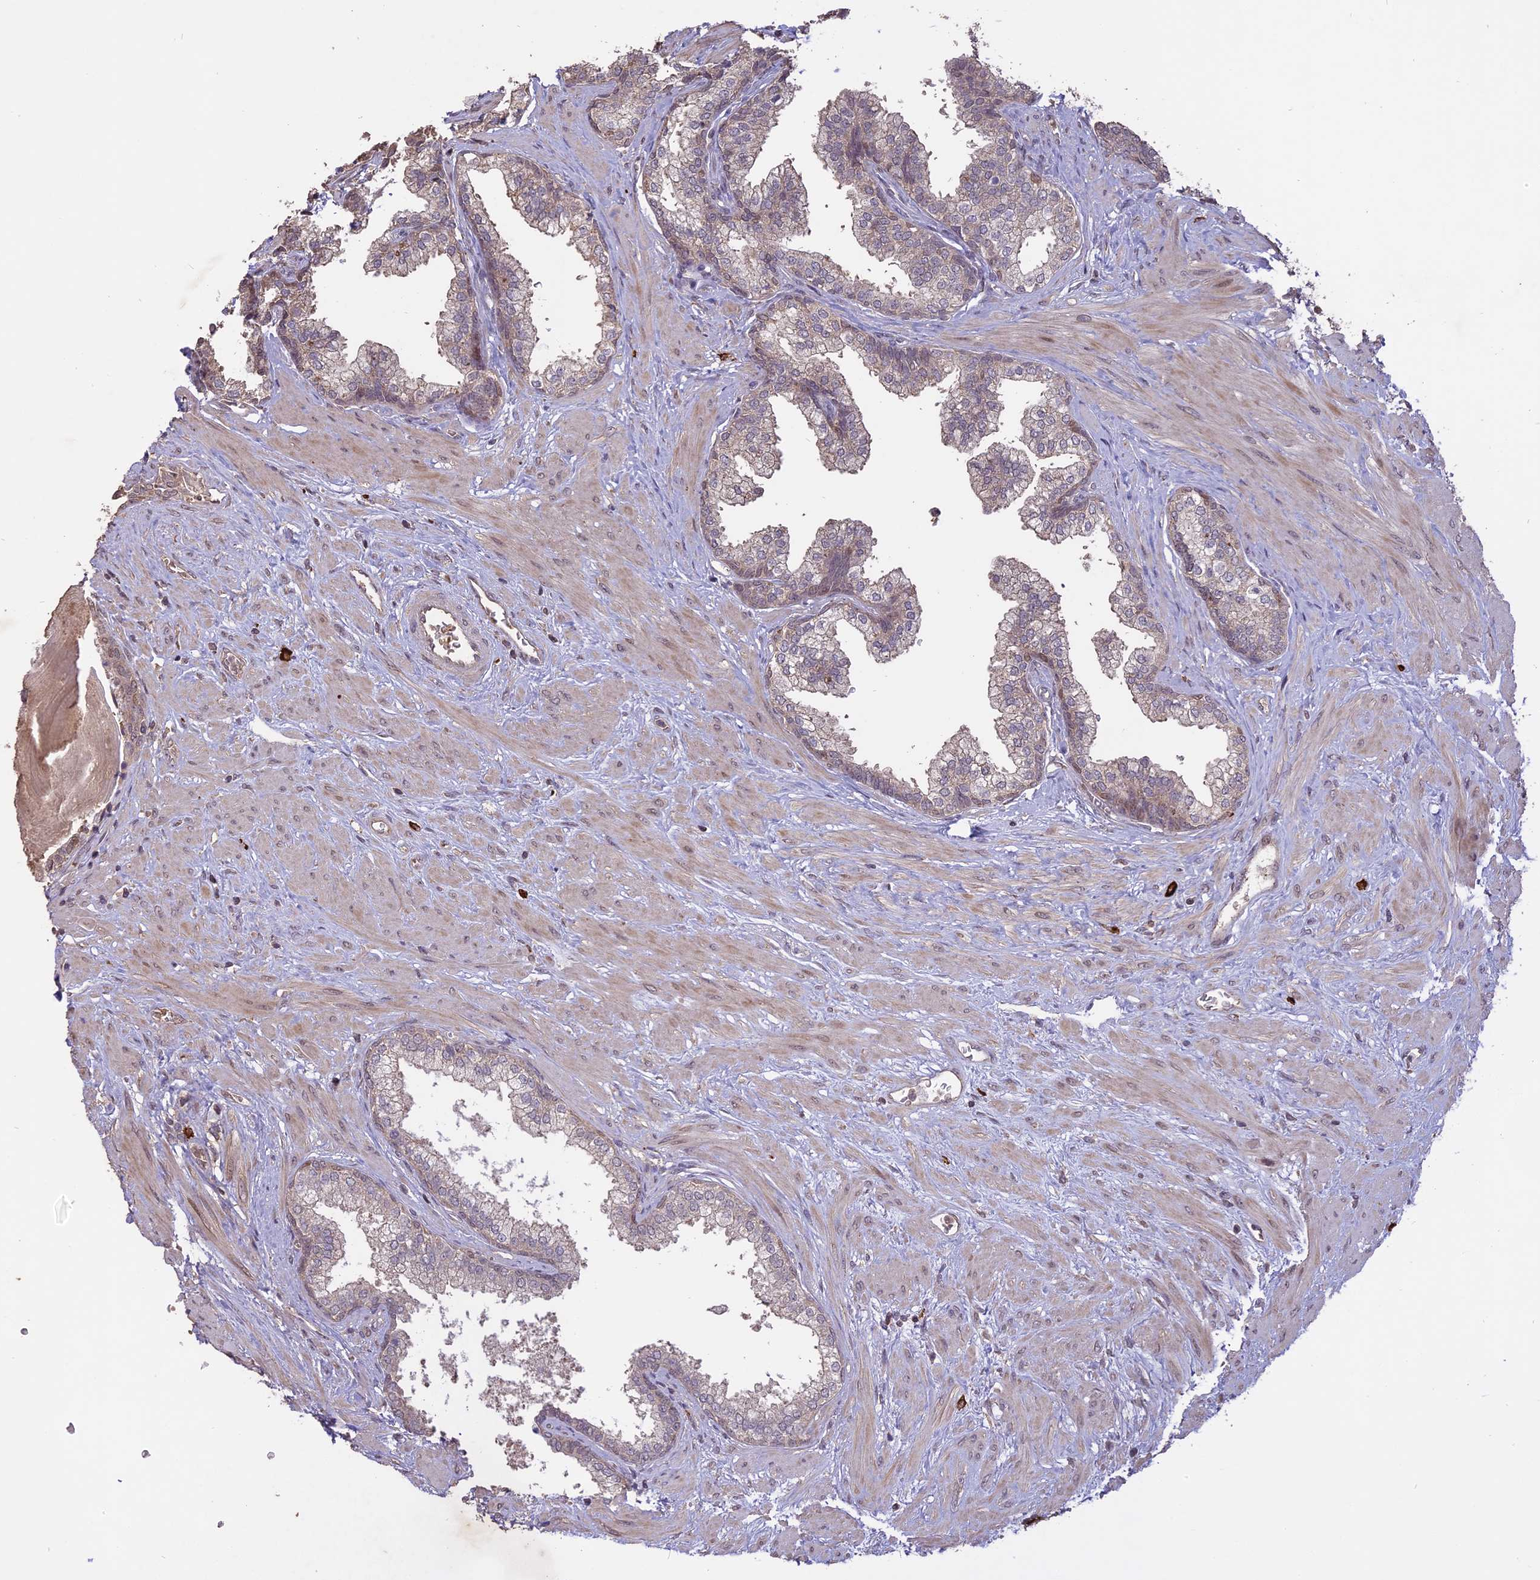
{"staining": {"intensity": "weak", "quantity": "<25%", "location": "cytoplasmic/membranous"}, "tissue": "prostate", "cell_type": "Glandular cells", "image_type": "normal", "snomed": [{"axis": "morphology", "description": "Normal tissue, NOS"}, {"axis": "topography", "description": "Prostate"}], "caption": "This is an IHC histopathology image of normal human prostate. There is no expression in glandular cells.", "gene": "TIGD7", "patient": {"sex": "male", "age": 57}}